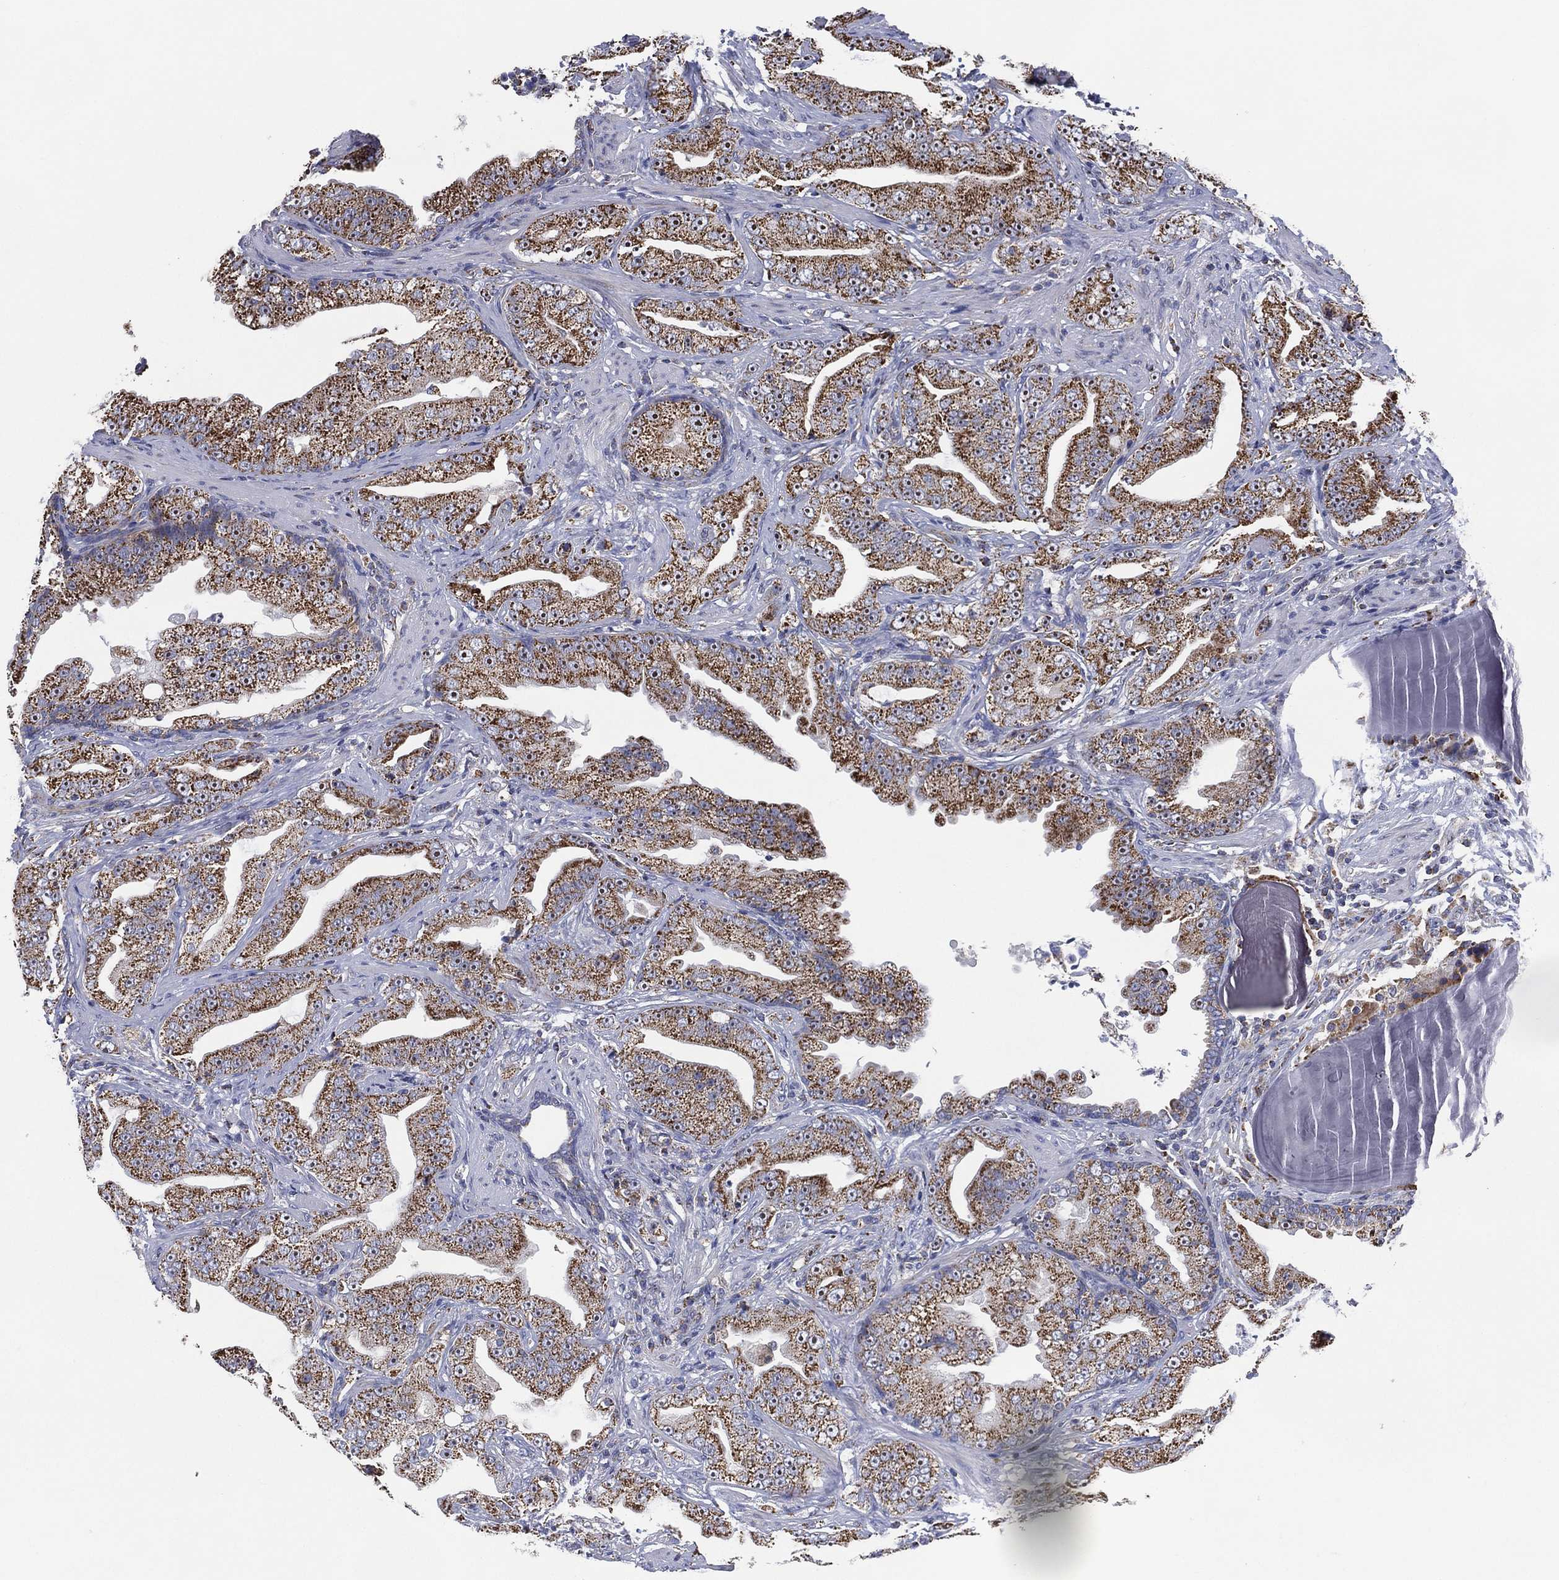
{"staining": {"intensity": "moderate", "quantity": ">75%", "location": "cytoplasmic/membranous"}, "tissue": "prostate cancer", "cell_type": "Tumor cells", "image_type": "cancer", "snomed": [{"axis": "morphology", "description": "Adenocarcinoma, Low grade"}, {"axis": "topography", "description": "Prostate"}], "caption": "Immunohistochemical staining of human prostate low-grade adenocarcinoma exhibits moderate cytoplasmic/membranous protein expression in approximately >75% of tumor cells.", "gene": "GCAT", "patient": {"sex": "male", "age": 62}}